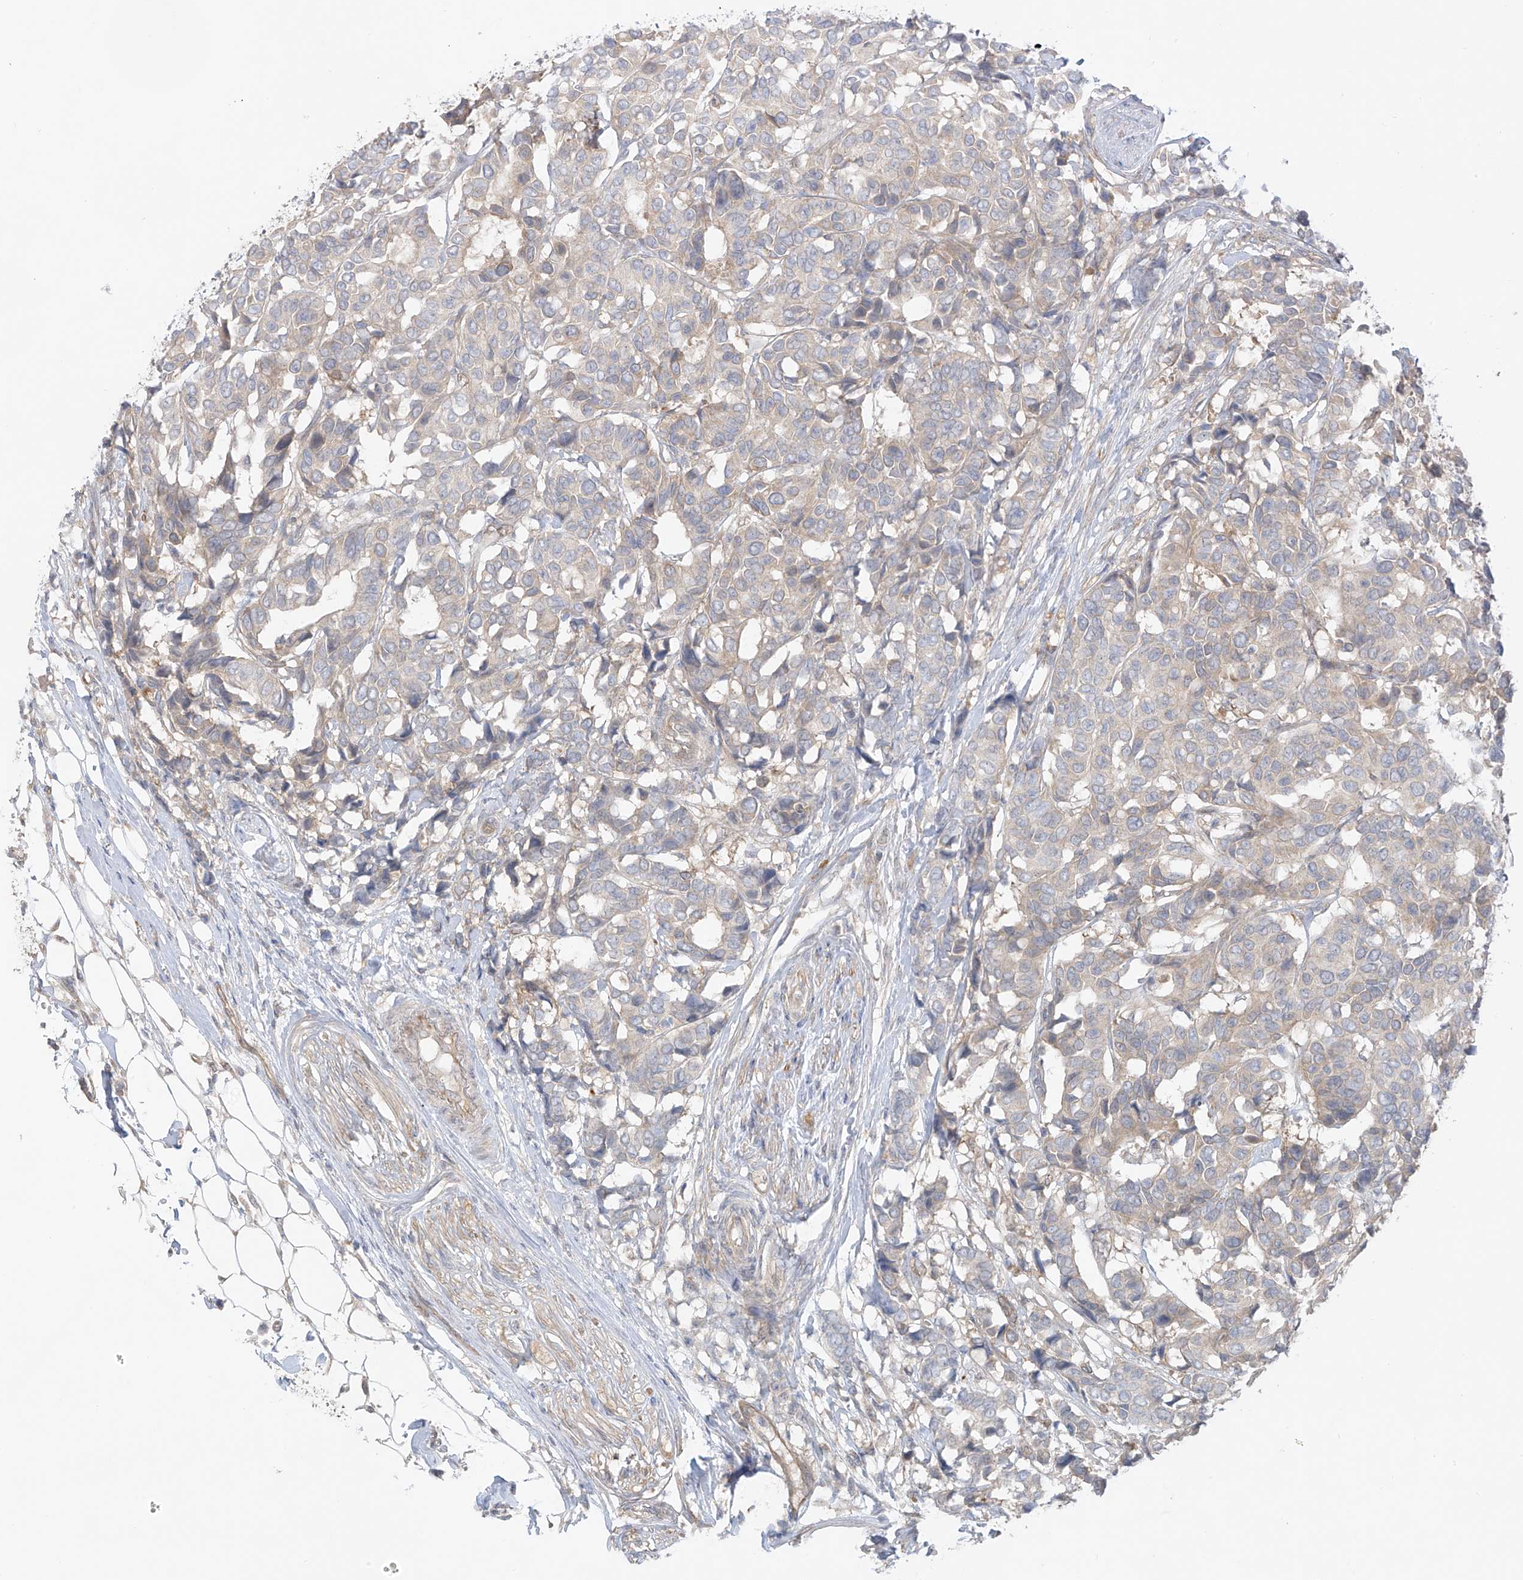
{"staining": {"intensity": "weak", "quantity": "<25%", "location": "cytoplasmic/membranous"}, "tissue": "breast cancer", "cell_type": "Tumor cells", "image_type": "cancer", "snomed": [{"axis": "morphology", "description": "Duct carcinoma"}, {"axis": "topography", "description": "Breast"}], "caption": "This photomicrograph is of breast intraductal carcinoma stained with IHC to label a protein in brown with the nuclei are counter-stained blue. There is no staining in tumor cells.", "gene": "EIPR1", "patient": {"sex": "female", "age": 87}}